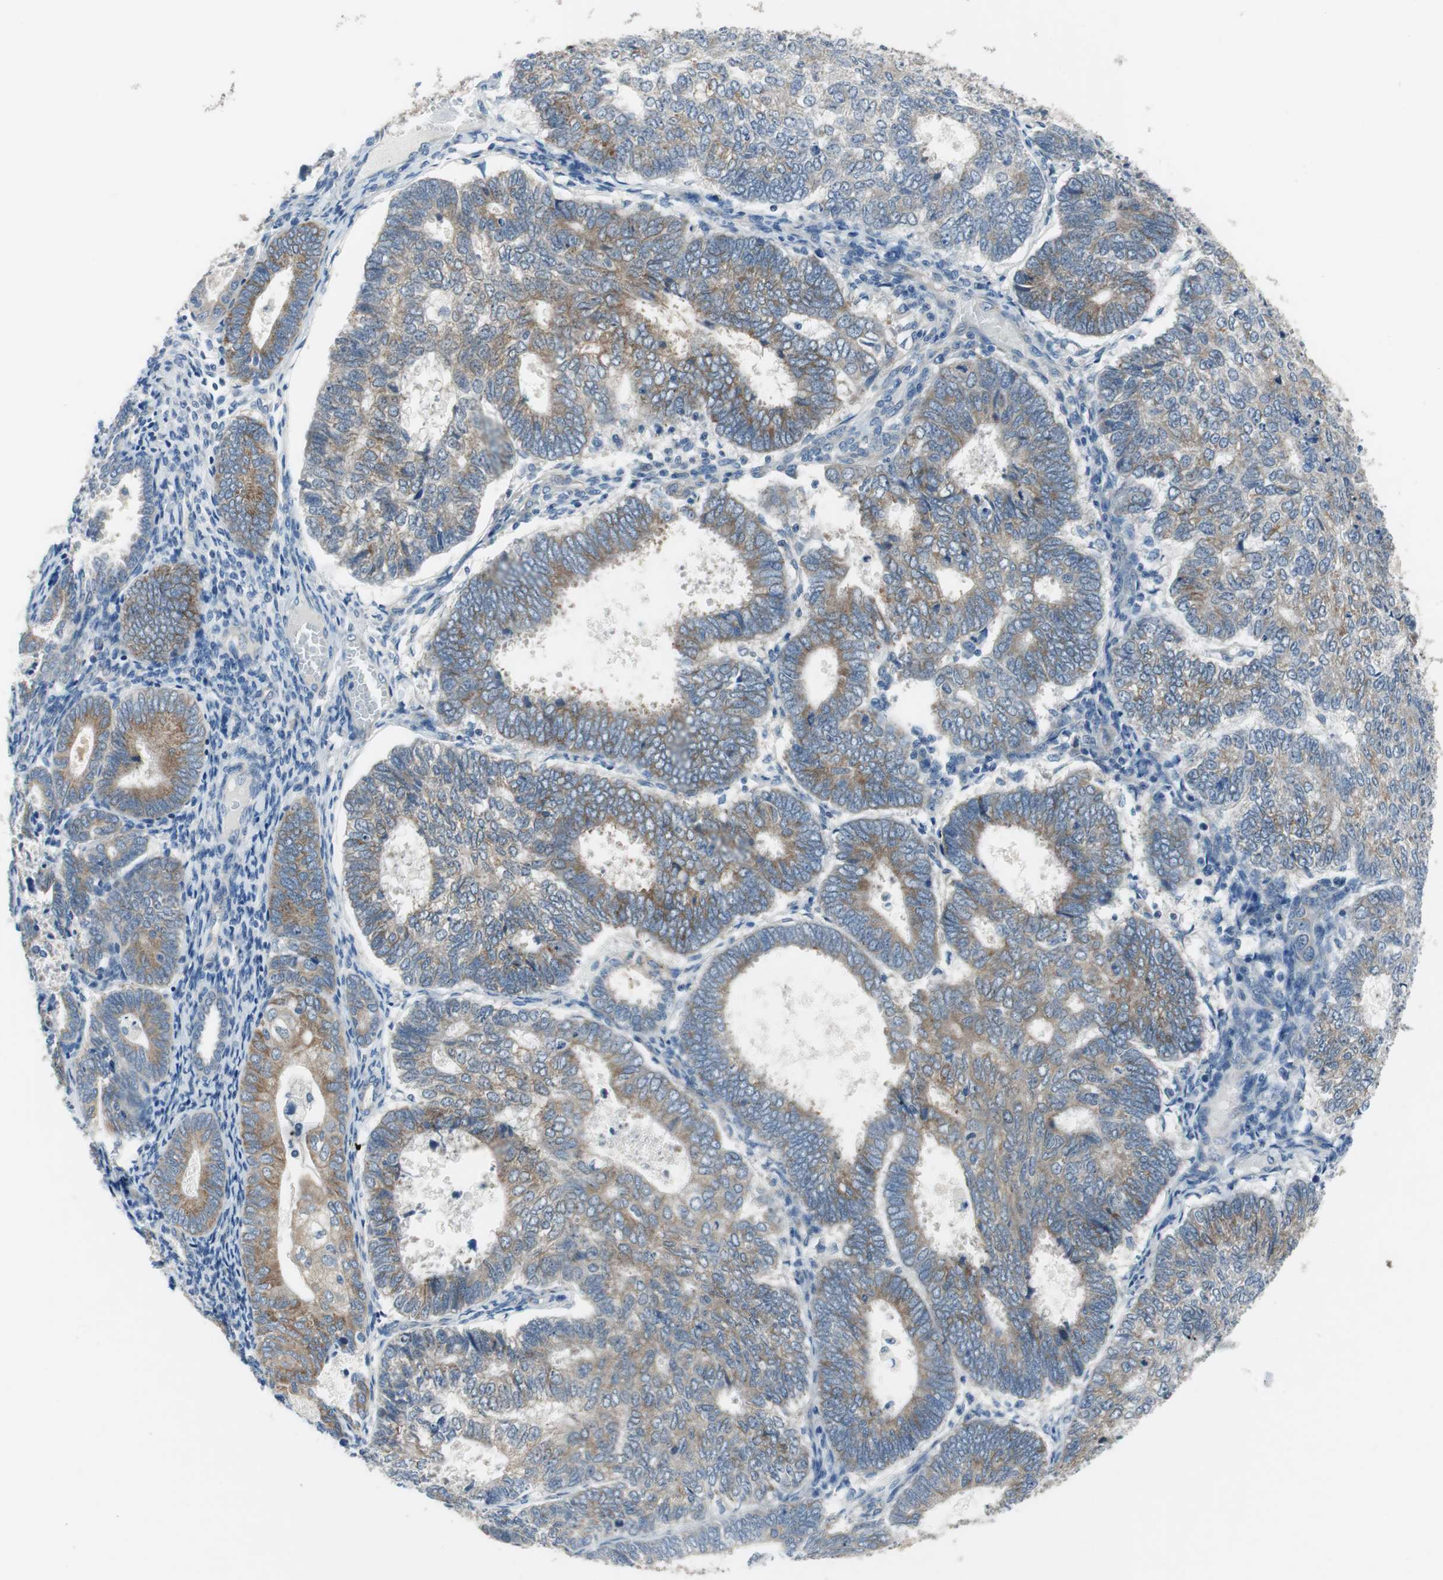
{"staining": {"intensity": "moderate", "quantity": ">75%", "location": "cytoplasmic/membranous"}, "tissue": "endometrial cancer", "cell_type": "Tumor cells", "image_type": "cancer", "snomed": [{"axis": "morphology", "description": "Adenocarcinoma, NOS"}, {"axis": "topography", "description": "Uterus"}], "caption": "Approximately >75% of tumor cells in human endometrial cancer (adenocarcinoma) demonstrate moderate cytoplasmic/membranous protein positivity as visualized by brown immunohistochemical staining.", "gene": "PLAA", "patient": {"sex": "female", "age": 60}}